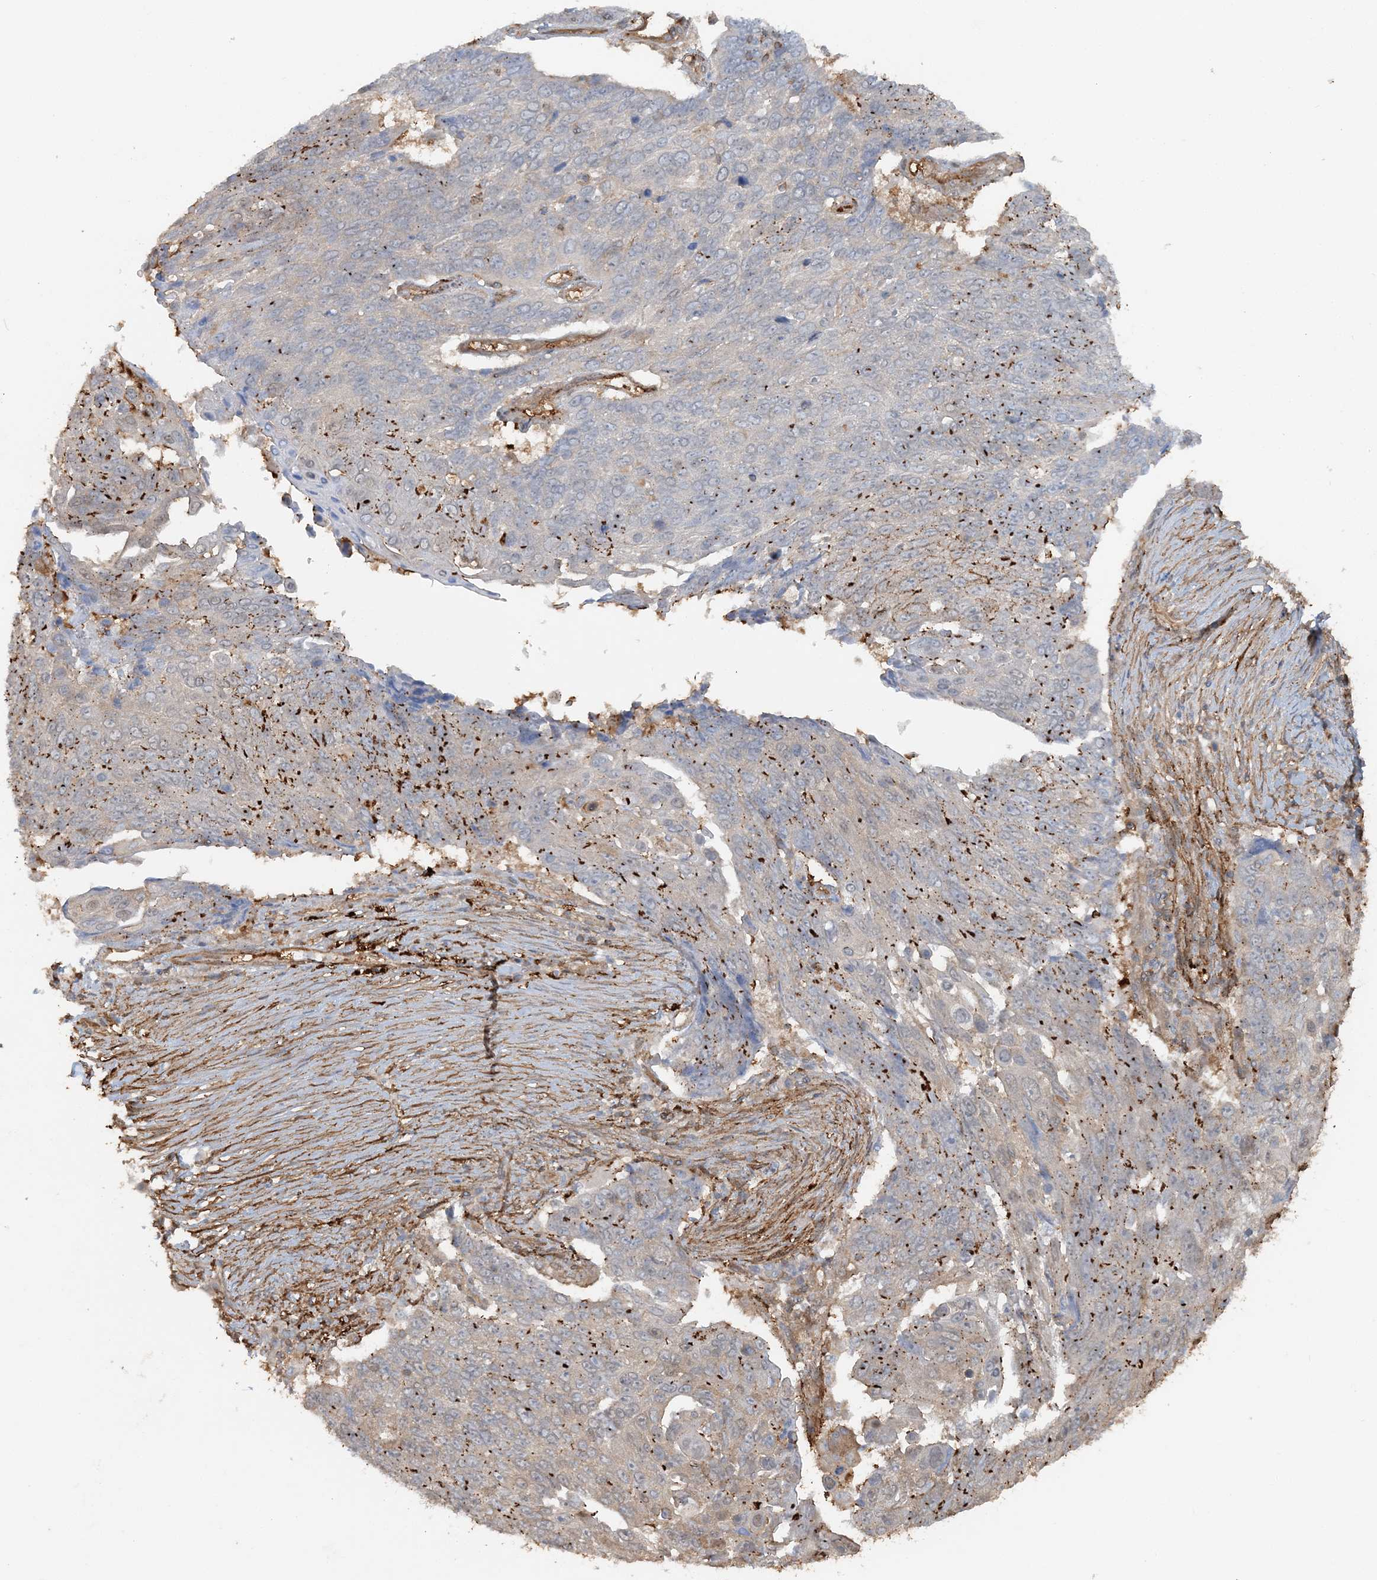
{"staining": {"intensity": "negative", "quantity": "none", "location": "none"}, "tissue": "lung cancer", "cell_type": "Tumor cells", "image_type": "cancer", "snomed": [{"axis": "morphology", "description": "Squamous cell carcinoma, NOS"}, {"axis": "topography", "description": "Lung"}], "caption": "A histopathology image of human lung cancer is negative for staining in tumor cells.", "gene": "DSTN", "patient": {"sex": "male", "age": 66}}